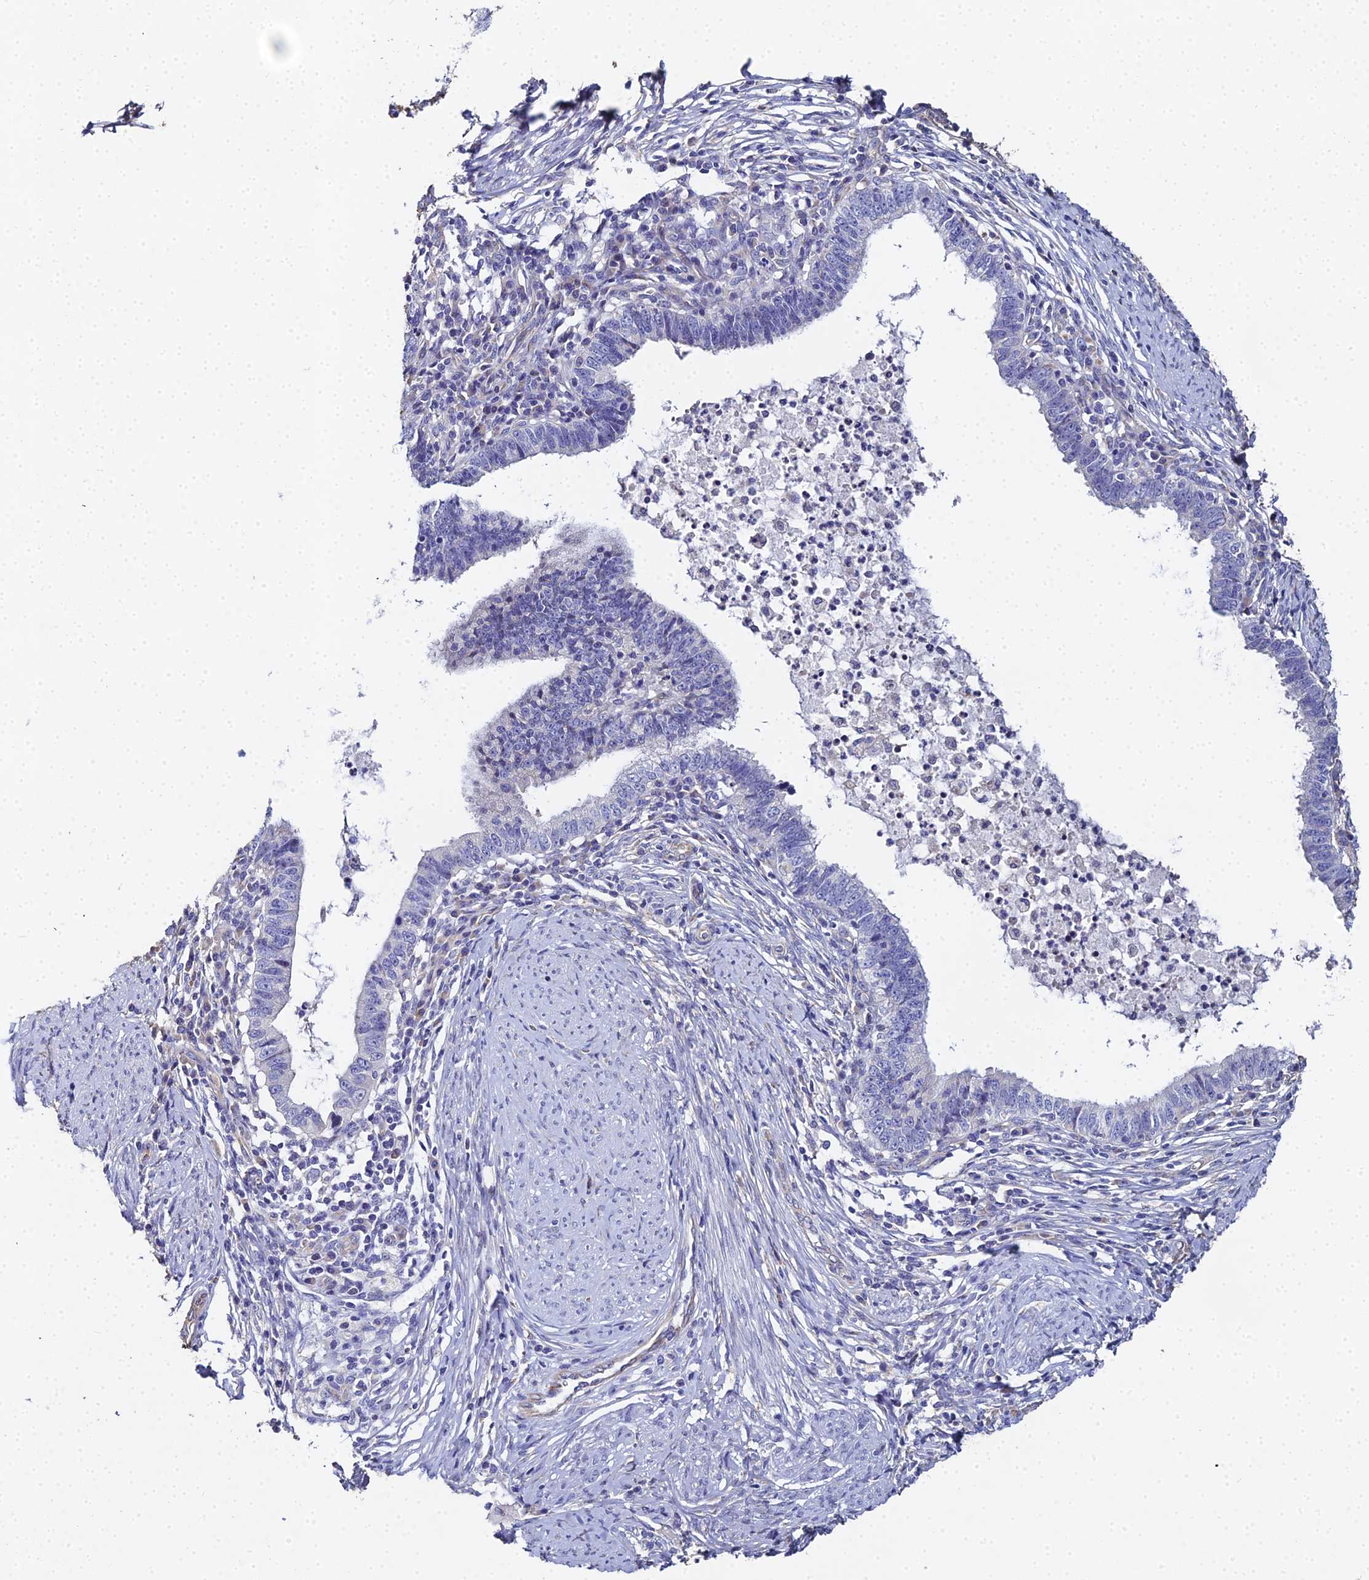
{"staining": {"intensity": "negative", "quantity": "none", "location": "none"}, "tissue": "cervical cancer", "cell_type": "Tumor cells", "image_type": "cancer", "snomed": [{"axis": "morphology", "description": "Adenocarcinoma, NOS"}, {"axis": "topography", "description": "Cervix"}], "caption": "This micrograph is of adenocarcinoma (cervical) stained with immunohistochemistry to label a protein in brown with the nuclei are counter-stained blue. There is no expression in tumor cells.", "gene": "ENSG00000268674", "patient": {"sex": "female", "age": 36}}